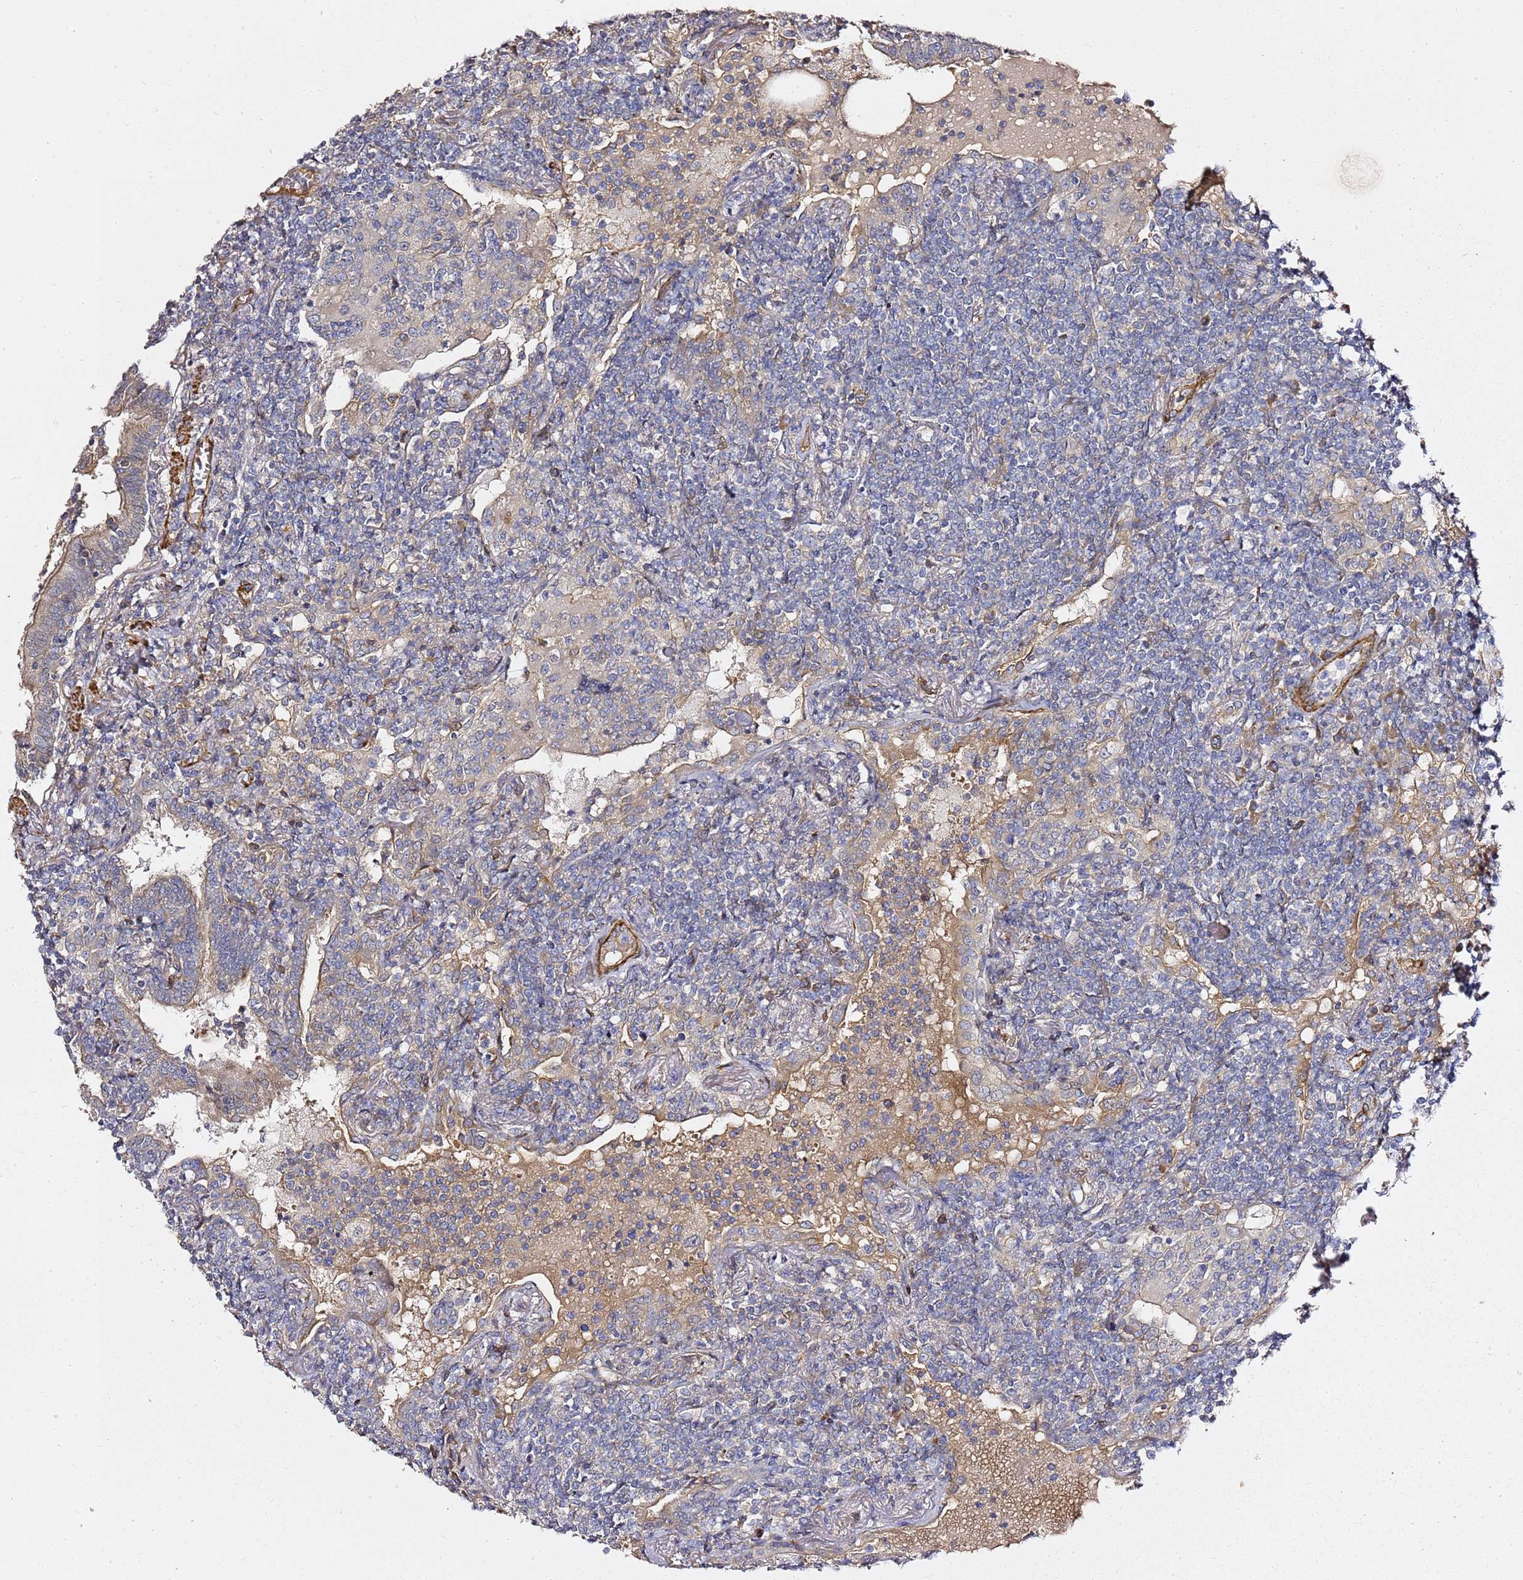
{"staining": {"intensity": "negative", "quantity": "none", "location": "none"}, "tissue": "lymphoma", "cell_type": "Tumor cells", "image_type": "cancer", "snomed": [{"axis": "morphology", "description": "Malignant lymphoma, non-Hodgkin's type, Low grade"}, {"axis": "topography", "description": "Lung"}], "caption": "The photomicrograph reveals no significant staining in tumor cells of malignant lymphoma, non-Hodgkin's type (low-grade).", "gene": "EPS8L1", "patient": {"sex": "female", "age": 71}}